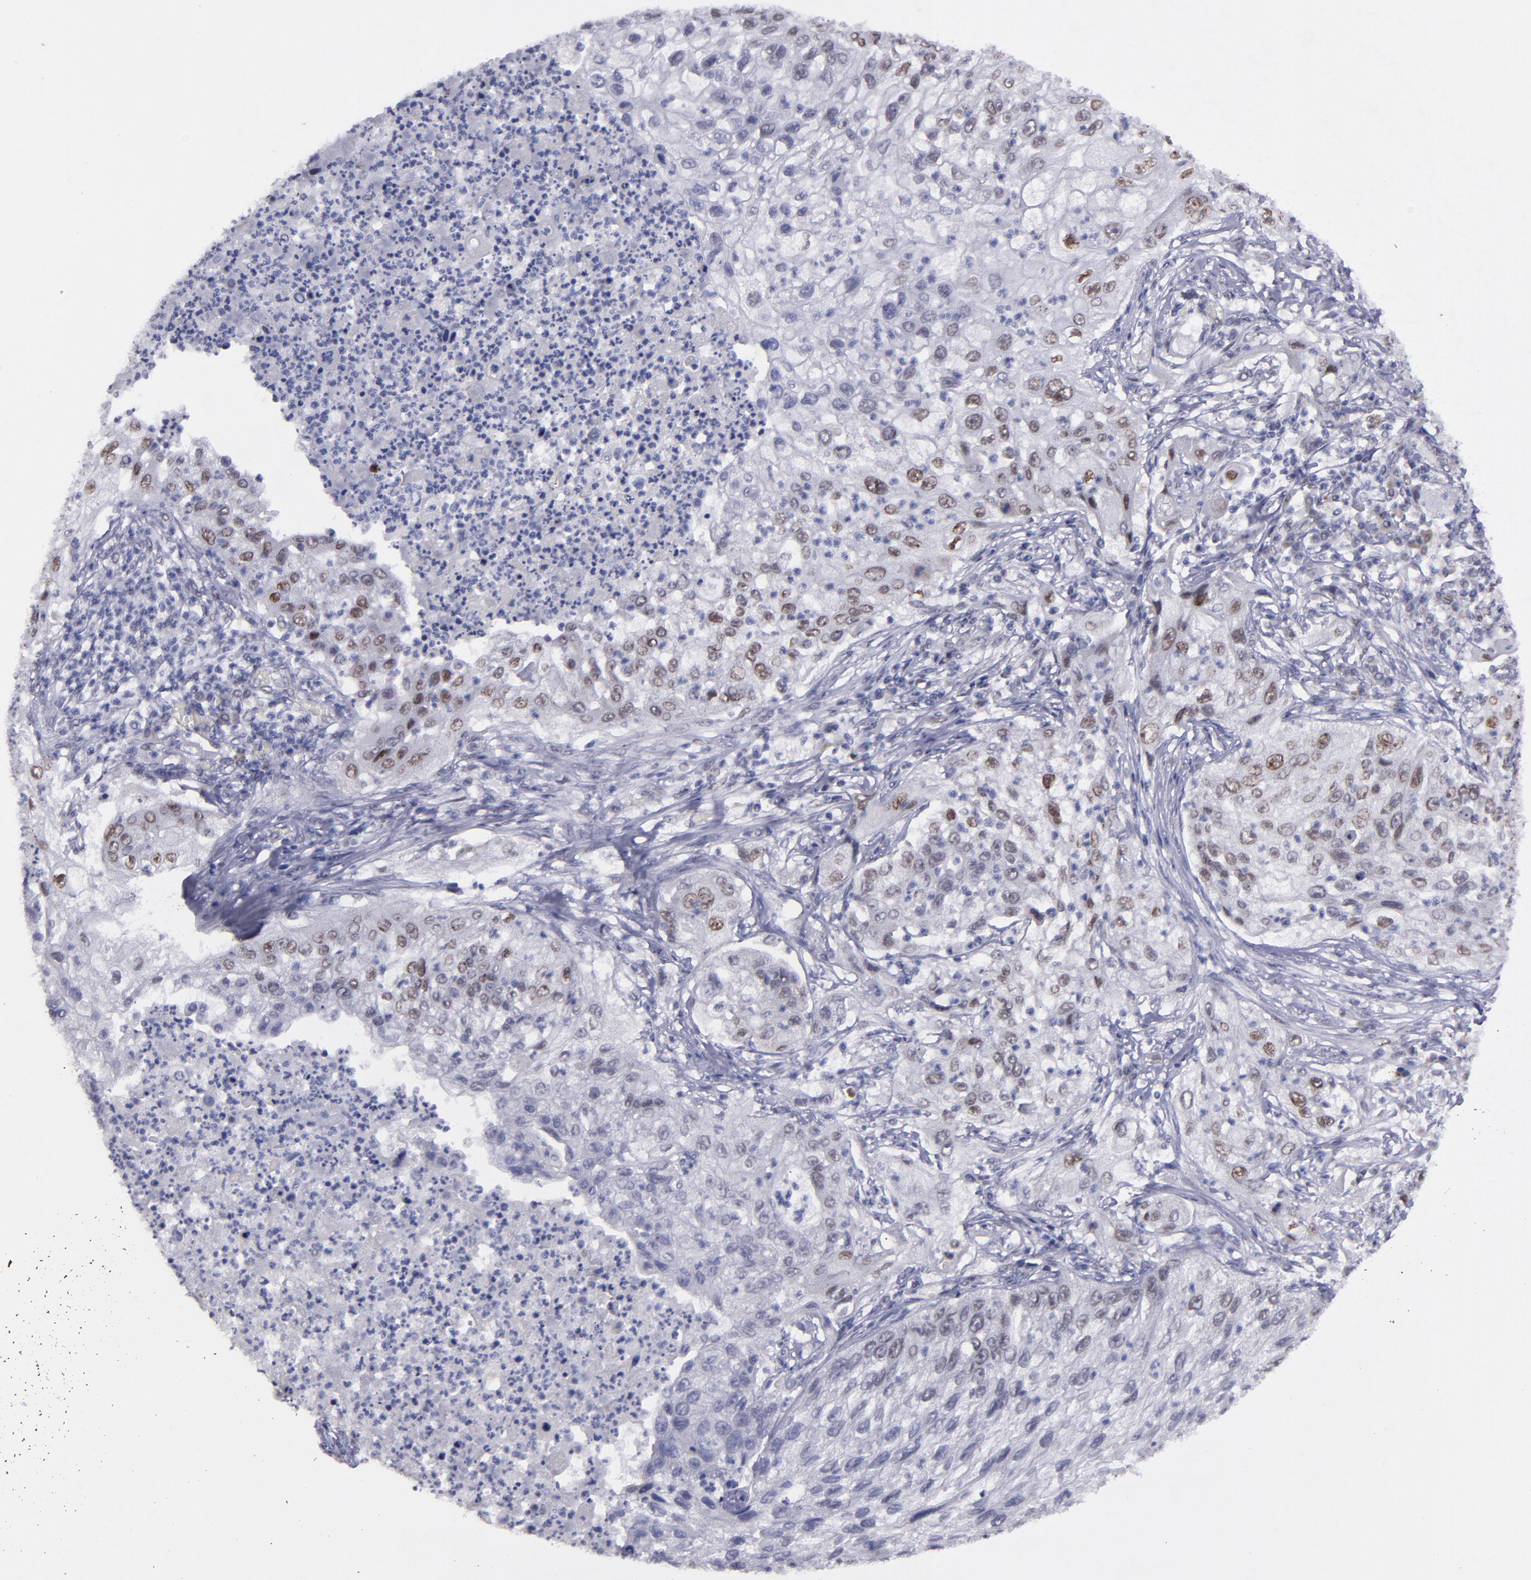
{"staining": {"intensity": "moderate", "quantity": "25%-75%", "location": "nuclear"}, "tissue": "lung cancer", "cell_type": "Tumor cells", "image_type": "cancer", "snomed": [{"axis": "morphology", "description": "Inflammation, NOS"}, {"axis": "morphology", "description": "Squamous cell carcinoma, NOS"}, {"axis": "topography", "description": "Lymph node"}, {"axis": "topography", "description": "Soft tissue"}, {"axis": "topography", "description": "Lung"}], "caption": "Lung squamous cell carcinoma stained with a protein marker displays moderate staining in tumor cells.", "gene": "OTUB2", "patient": {"sex": "male", "age": 66}}